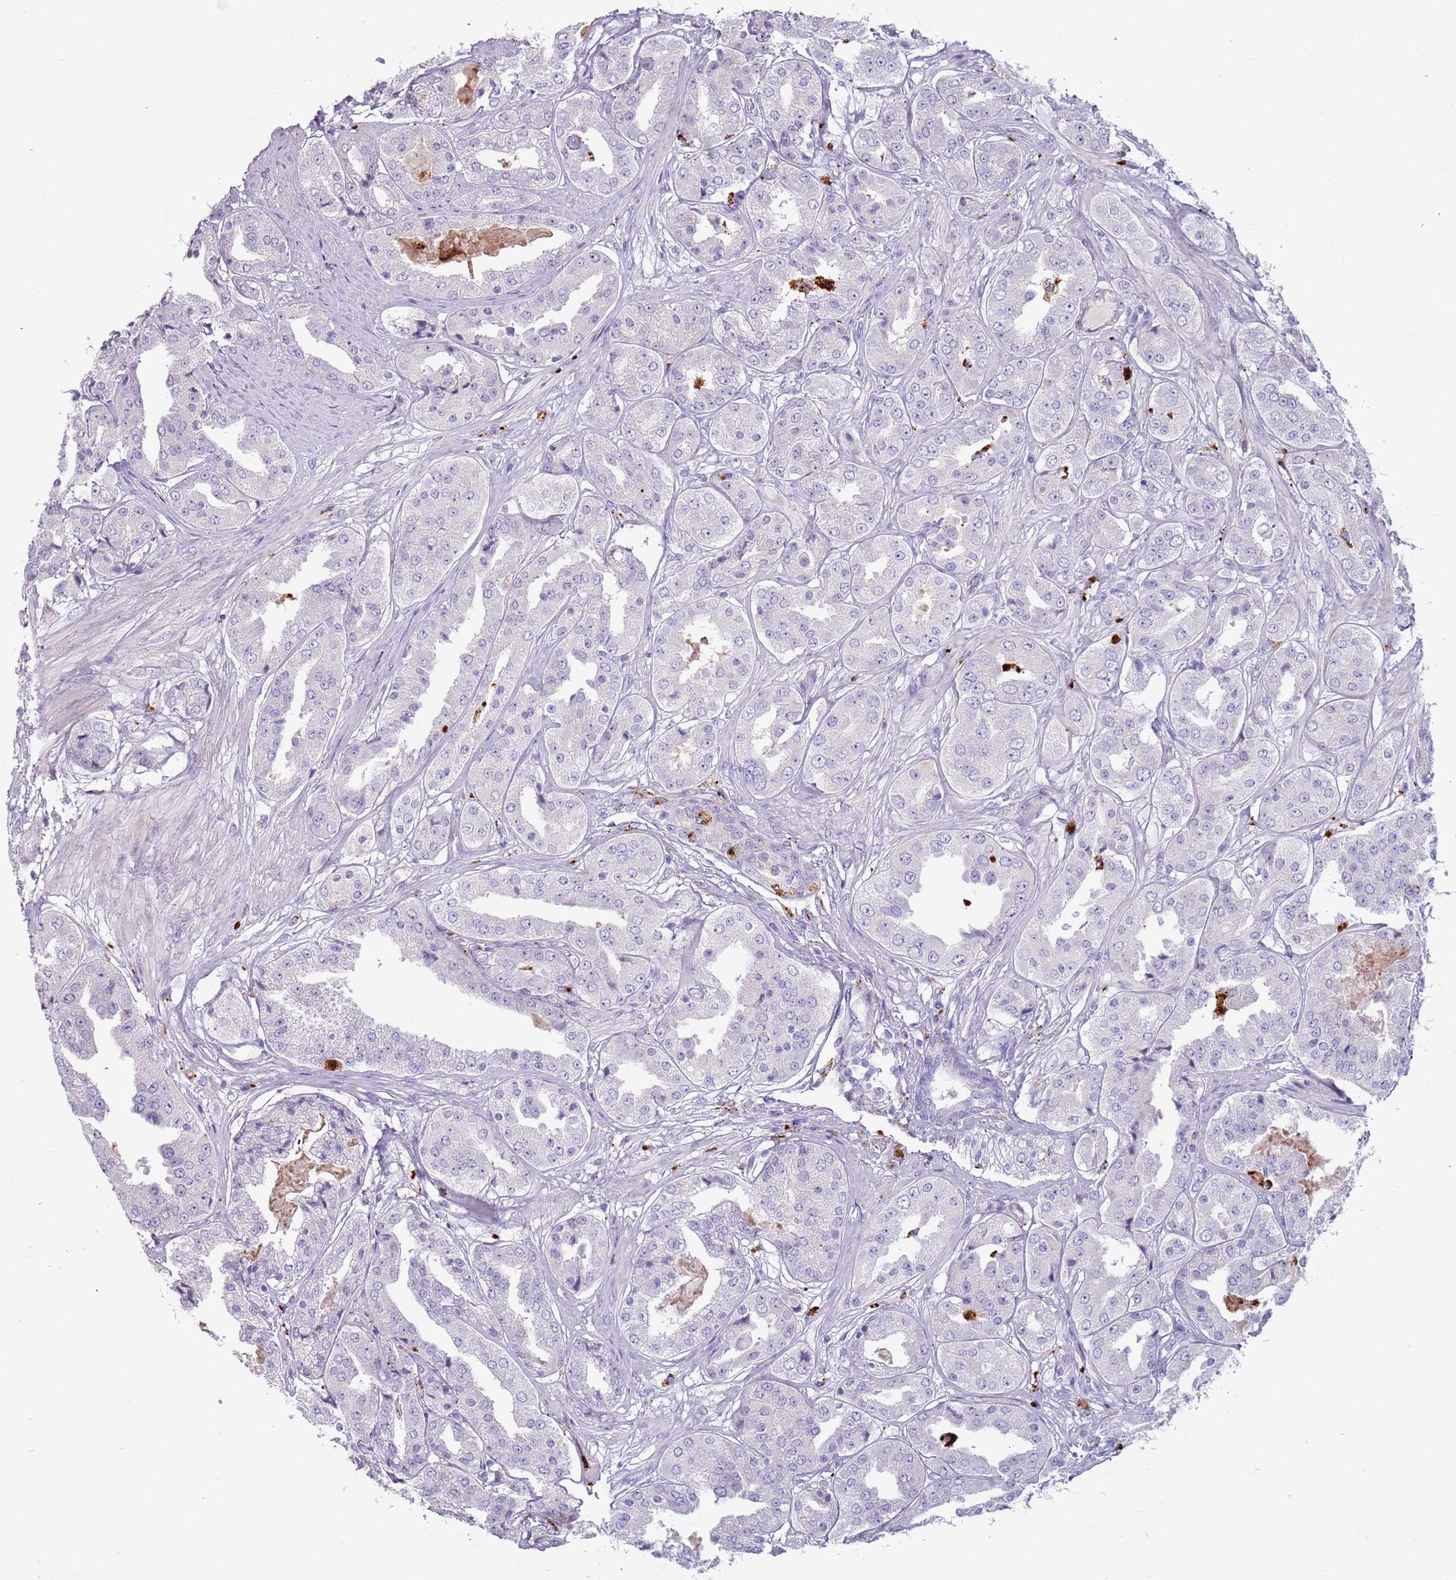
{"staining": {"intensity": "negative", "quantity": "none", "location": "none"}, "tissue": "prostate cancer", "cell_type": "Tumor cells", "image_type": "cancer", "snomed": [{"axis": "morphology", "description": "Adenocarcinoma, High grade"}, {"axis": "topography", "description": "Prostate"}], "caption": "Immunohistochemistry of adenocarcinoma (high-grade) (prostate) reveals no expression in tumor cells.", "gene": "NWD2", "patient": {"sex": "male", "age": 63}}